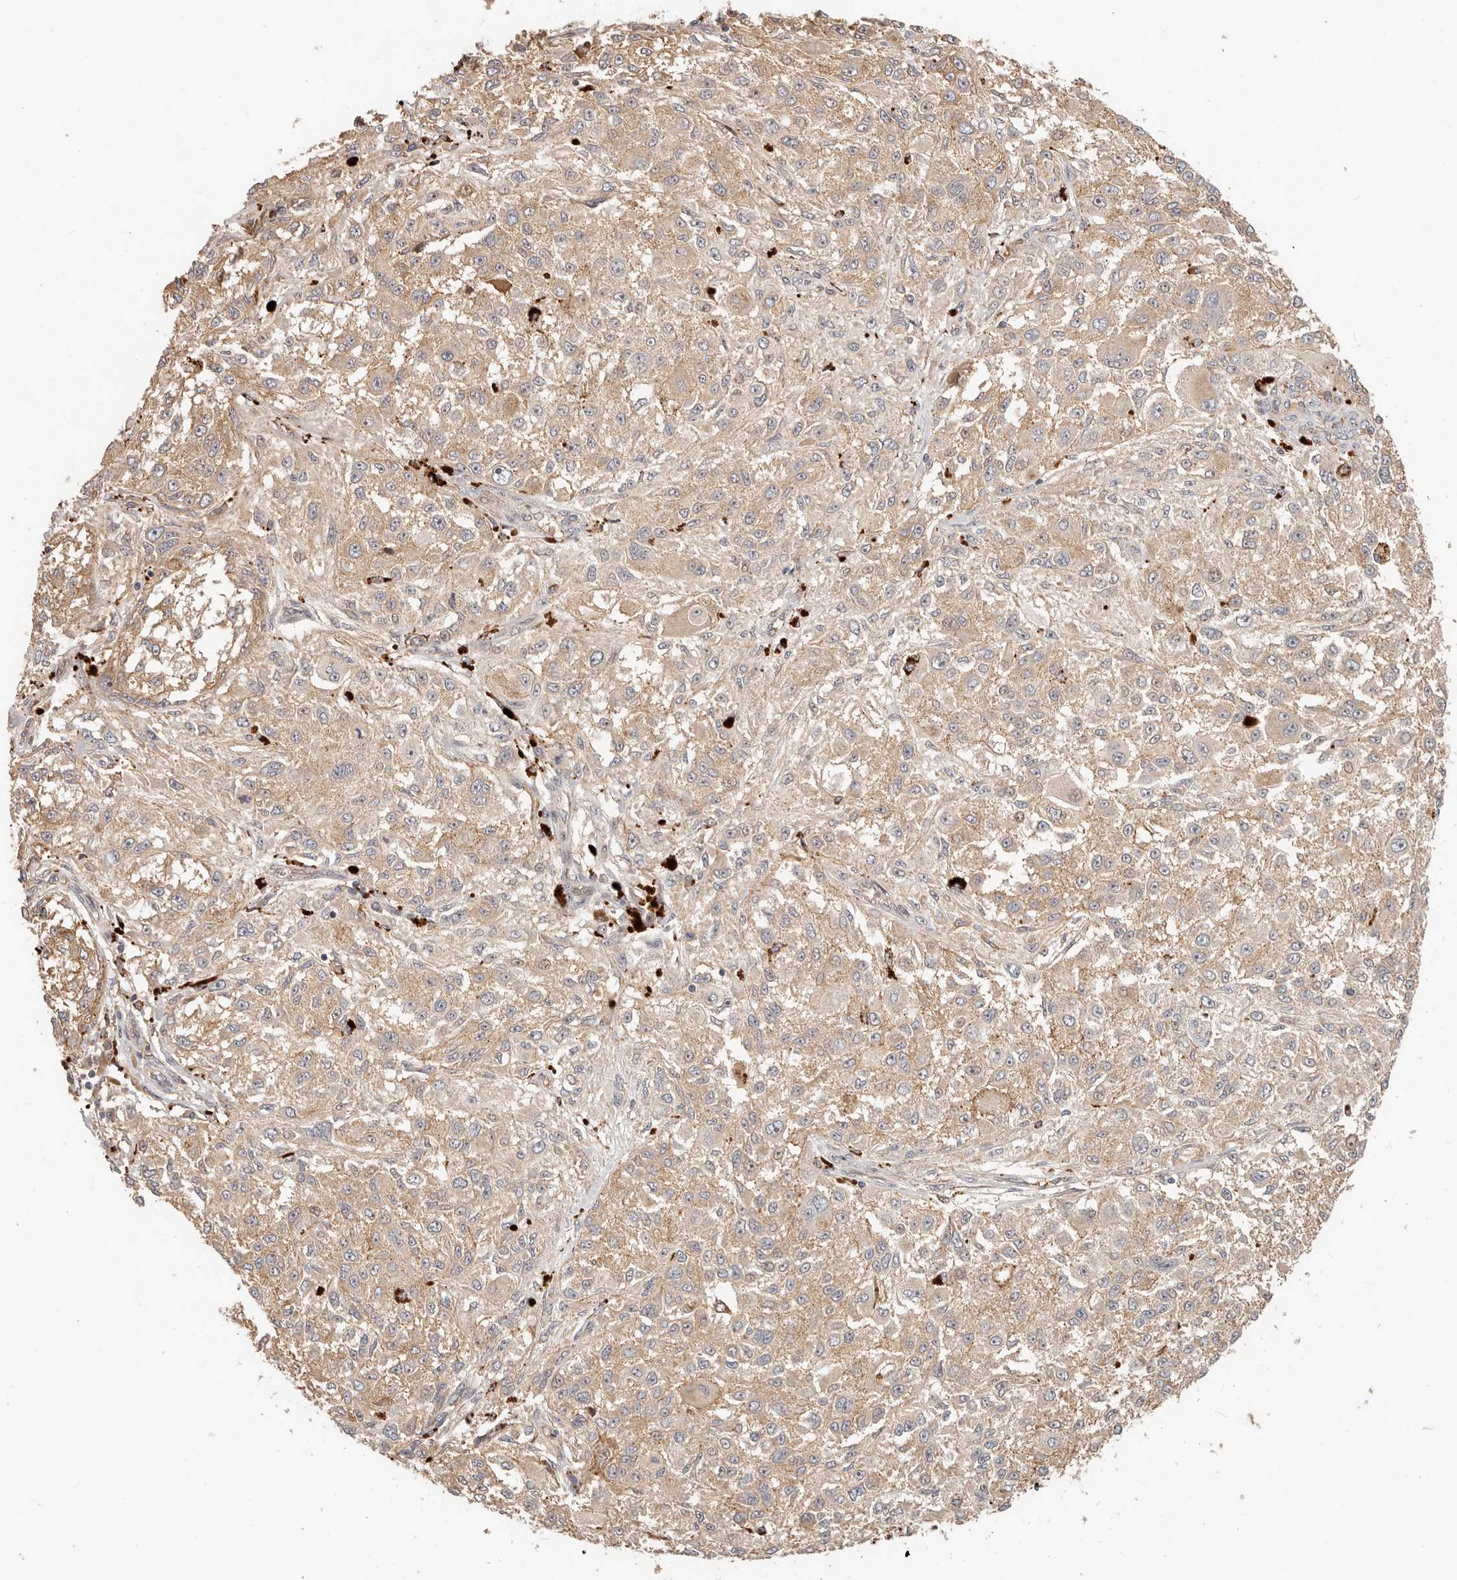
{"staining": {"intensity": "weak", "quantity": ">75%", "location": "cytoplasmic/membranous"}, "tissue": "melanoma", "cell_type": "Tumor cells", "image_type": "cancer", "snomed": [{"axis": "morphology", "description": "Necrosis, NOS"}, {"axis": "morphology", "description": "Malignant melanoma, NOS"}, {"axis": "topography", "description": "Skin"}], "caption": "IHC histopathology image of human malignant melanoma stained for a protein (brown), which displays low levels of weak cytoplasmic/membranous positivity in approximately >75% of tumor cells.", "gene": "ZRANB1", "patient": {"sex": "female", "age": 87}}